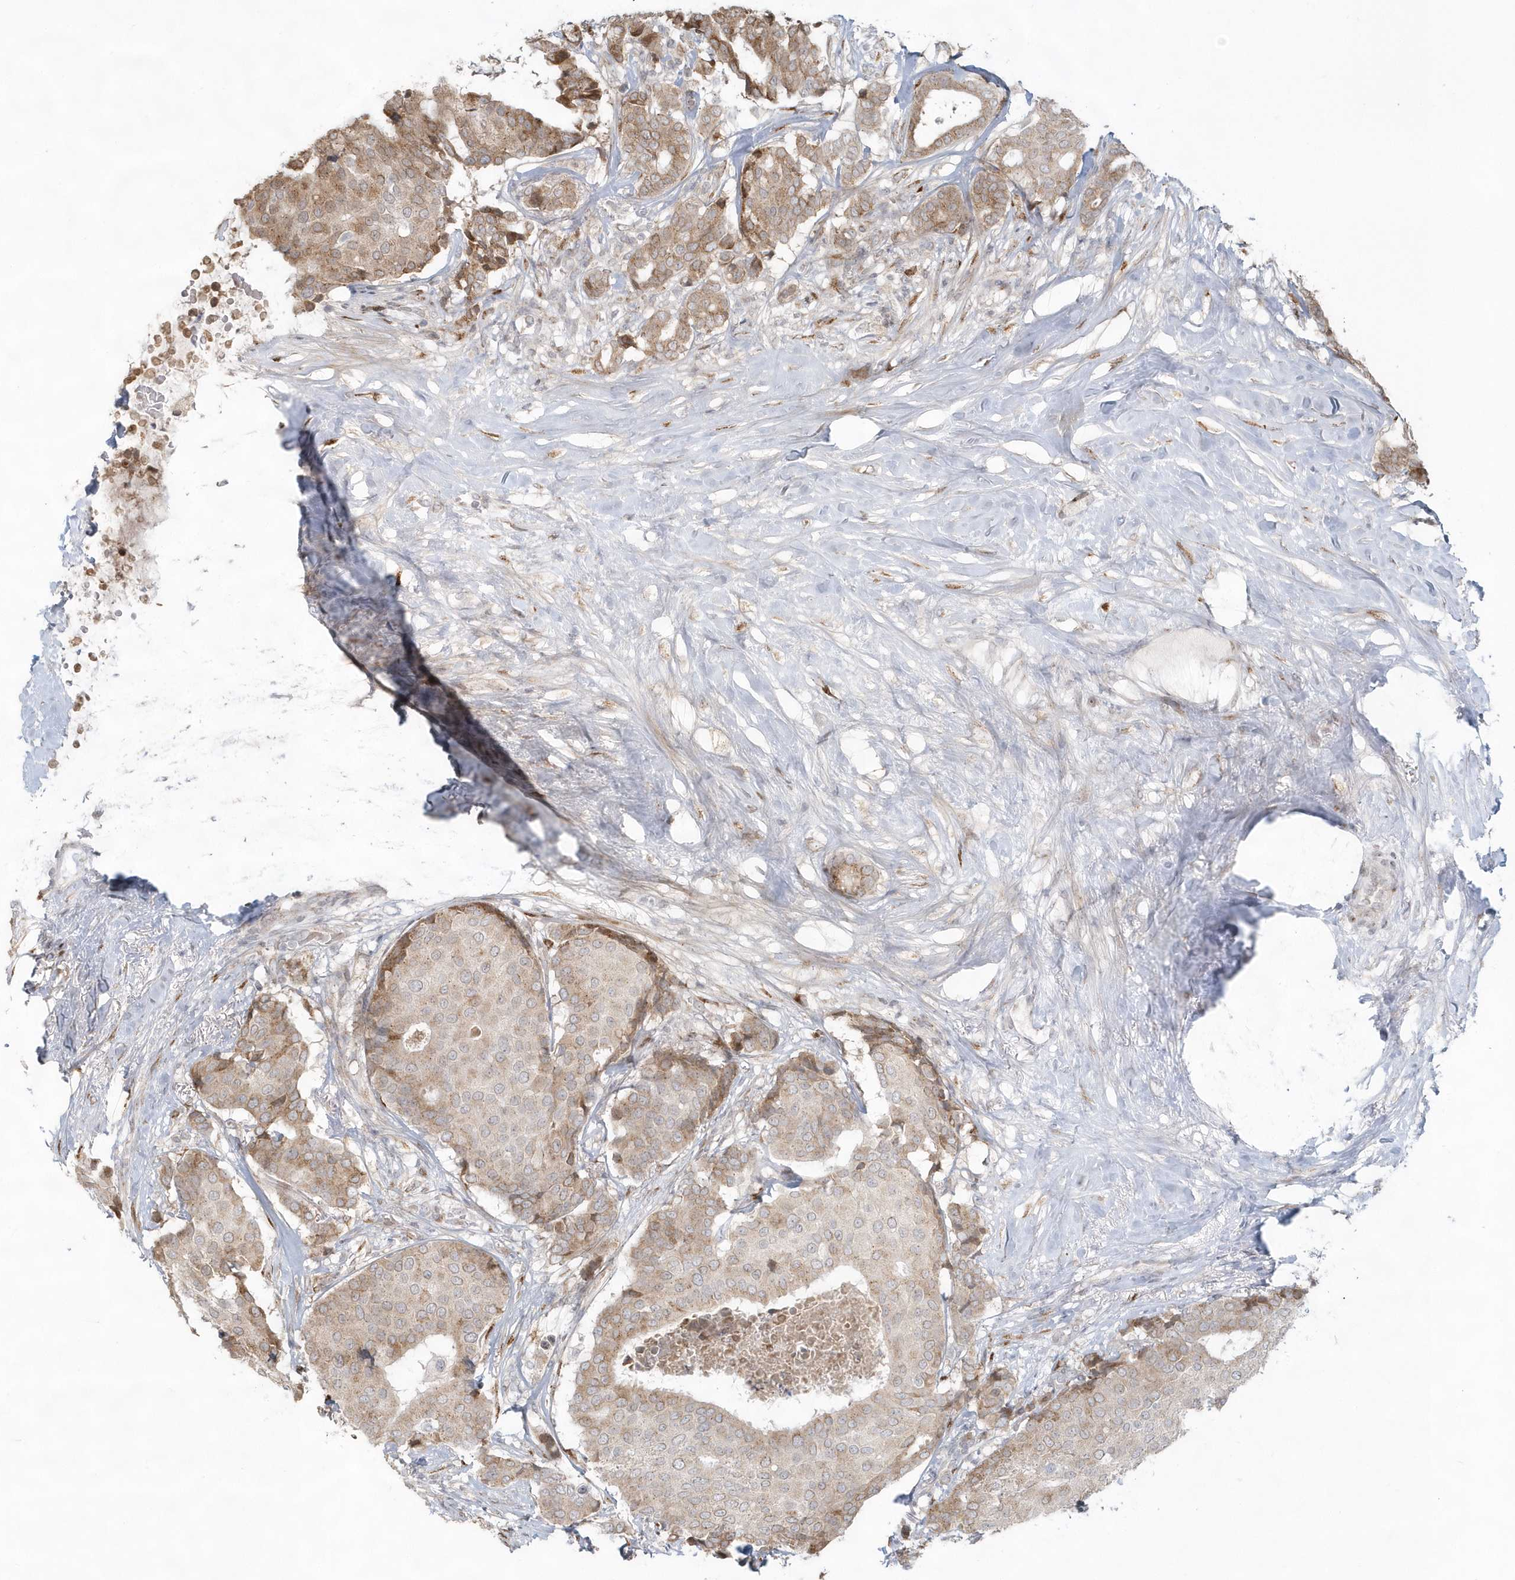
{"staining": {"intensity": "moderate", "quantity": "25%-75%", "location": "cytoplasmic/membranous"}, "tissue": "breast cancer", "cell_type": "Tumor cells", "image_type": "cancer", "snomed": [{"axis": "morphology", "description": "Duct carcinoma"}, {"axis": "topography", "description": "Breast"}], "caption": "IHC (DAB) staining of breast cancer (infiltrating ductal carcinoma) reveals moderate cytoplasmic/membranous protein positivity in approximately 25%-75% of tumor cells.", "gene": "DHFR", "patient": {"sex": "female", "age": 75}}